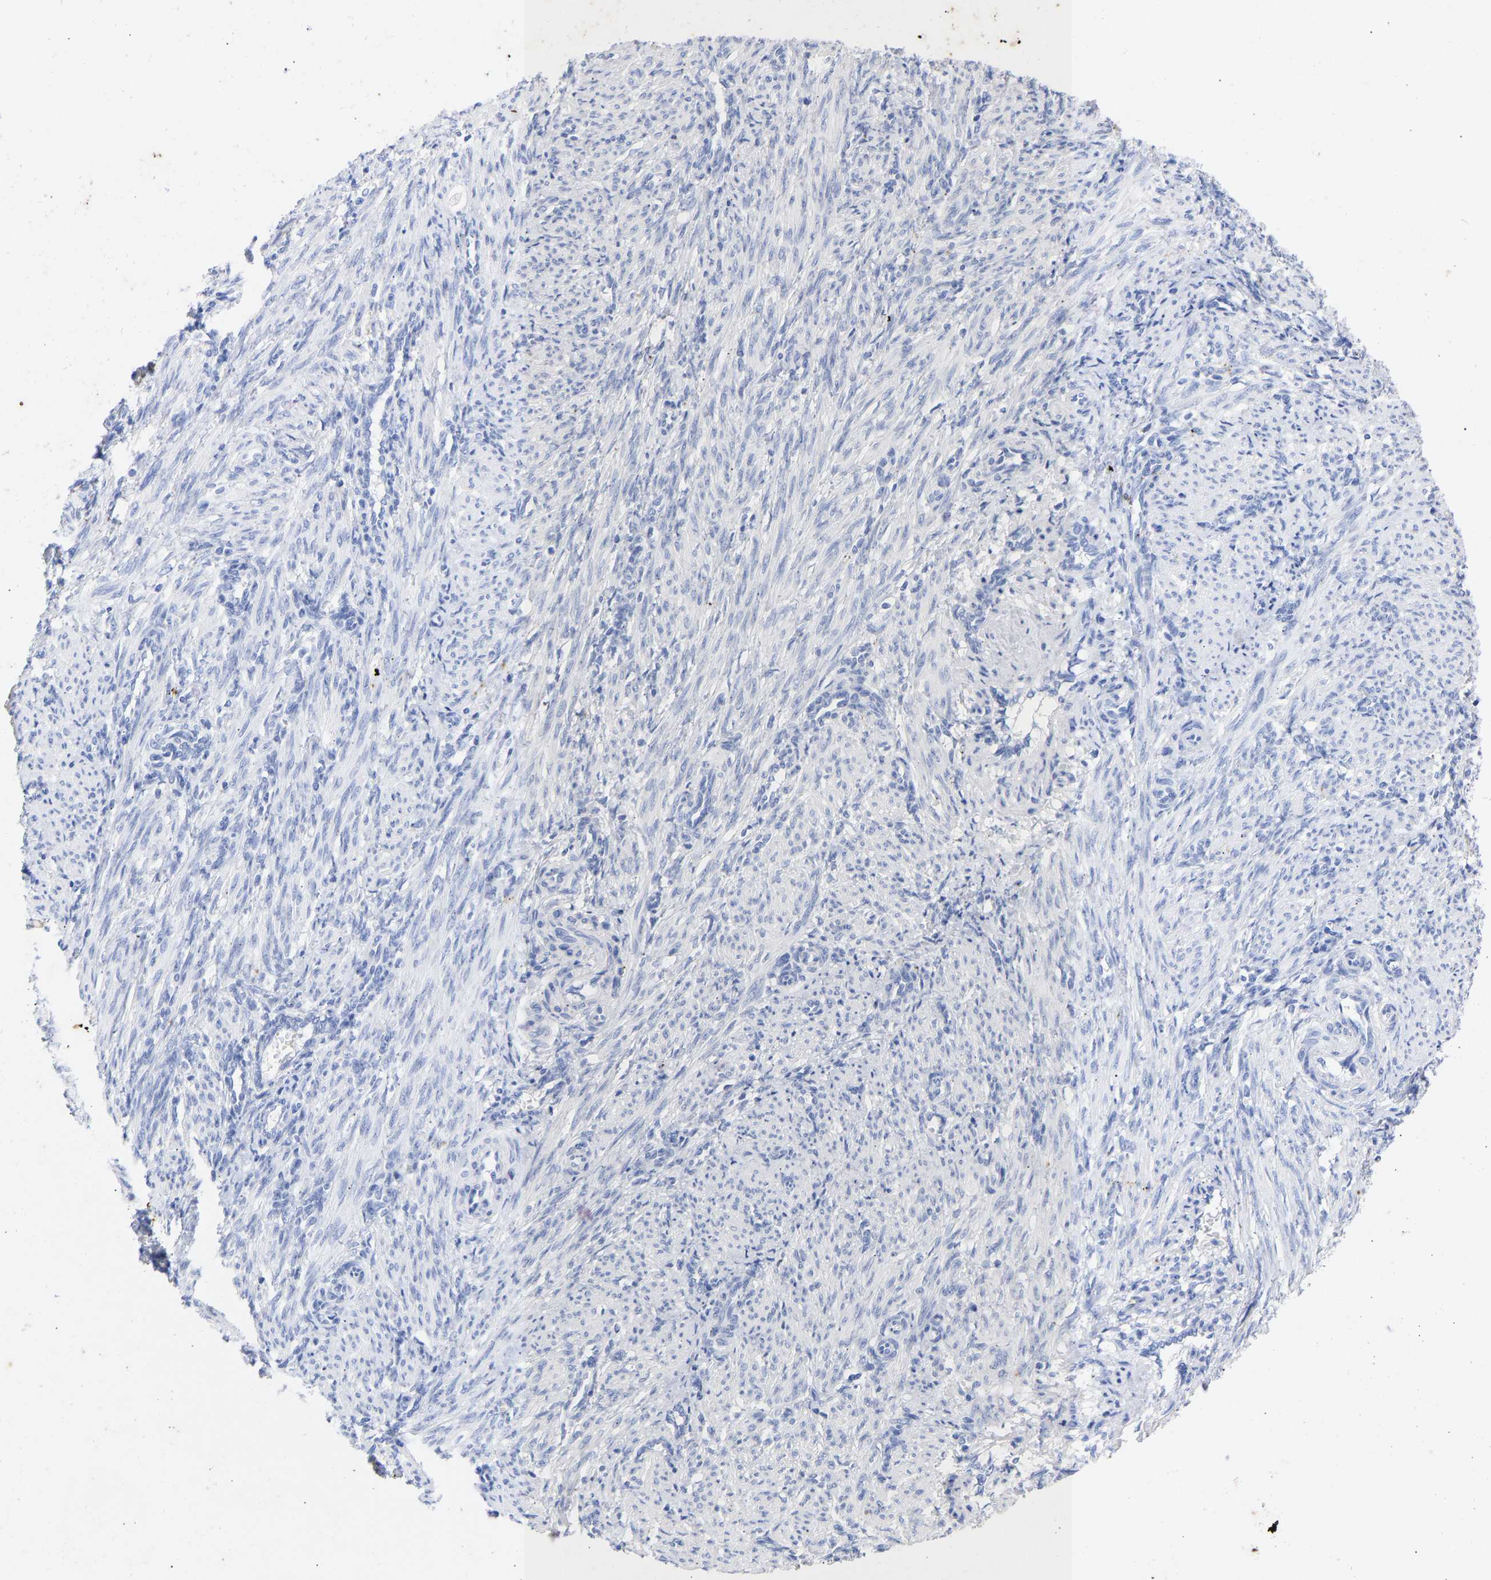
{"staining": {"intensity": "negative", "quantity": "none", "location": "none"}, "tissue": "smooth muscle", "cell_type": "Smooth muscle cells", "image_type": "normal", "snomed": [{"axis": "morphology", "description": "Normal tissue, NOS"}, {"axis": "topography", "description": "Endometrium"}], "caption": "Human smooth muscle stained for a protein using IHC displays no expression in smooth muscle cells.", "gene": "KRT1", "patient": {"sex": "female", "age": 33}}